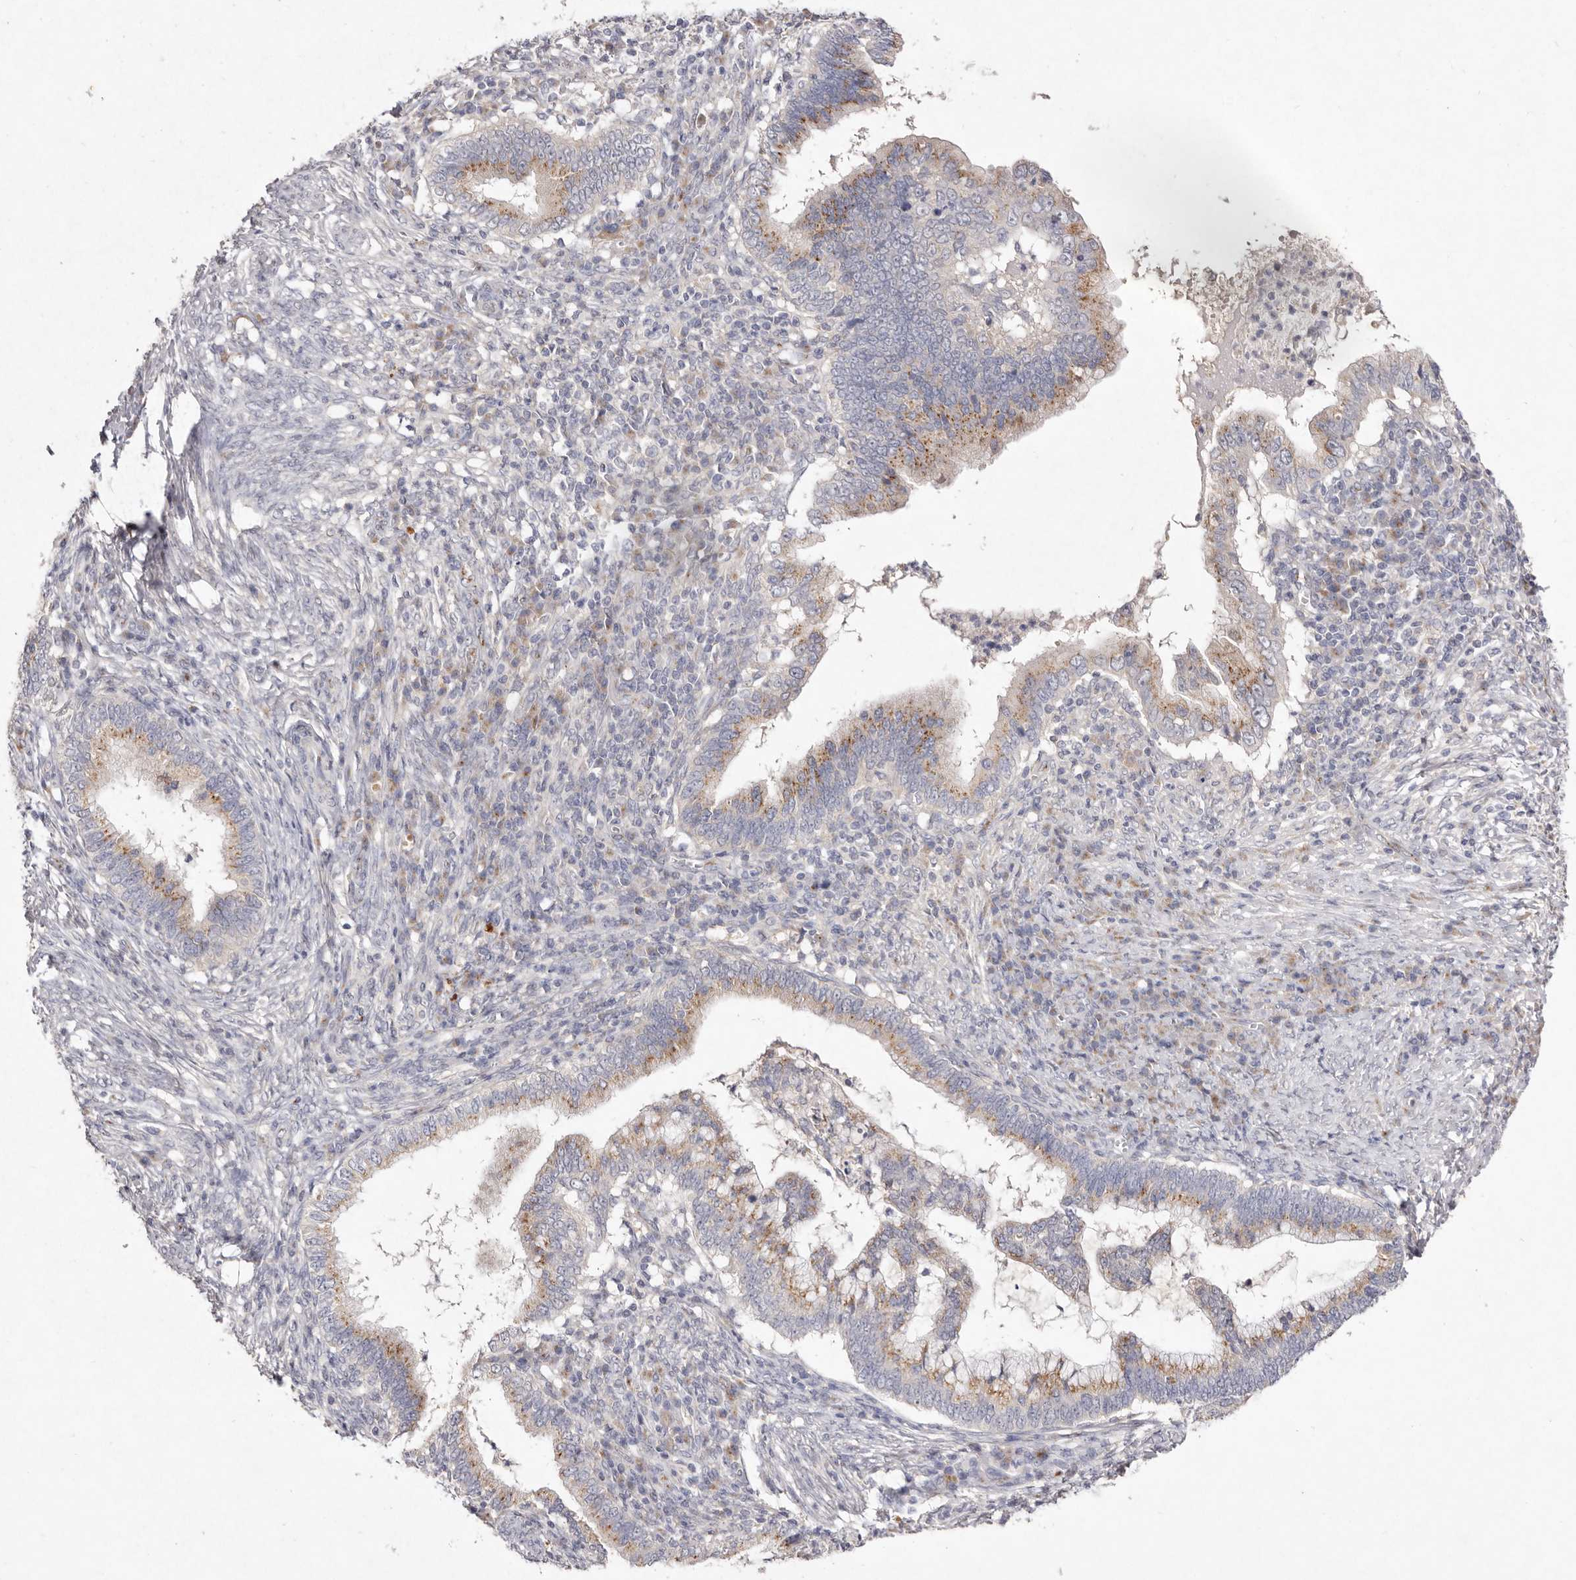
{"staining": {"intensity": "moderate", "quantity": ">75%", "location": "cytoplasmic/membranous"}, "tissue": "cervical cancer", "cell_type": "Tumor cells", "image_type": "cancer", "snomed": [{"axis": "morphology", "description": "Adenocarcinoma, NOS"}, {"axis": "topography", "description": "Cervix"}], "caption": "Human cervical cancer stained with a brown dye shows moderate cytoplasmic/membranous positive staining in approximately >75% of tumor cells.", "gene": "USP24", "patient": {"sex": "female", "age": 36}}